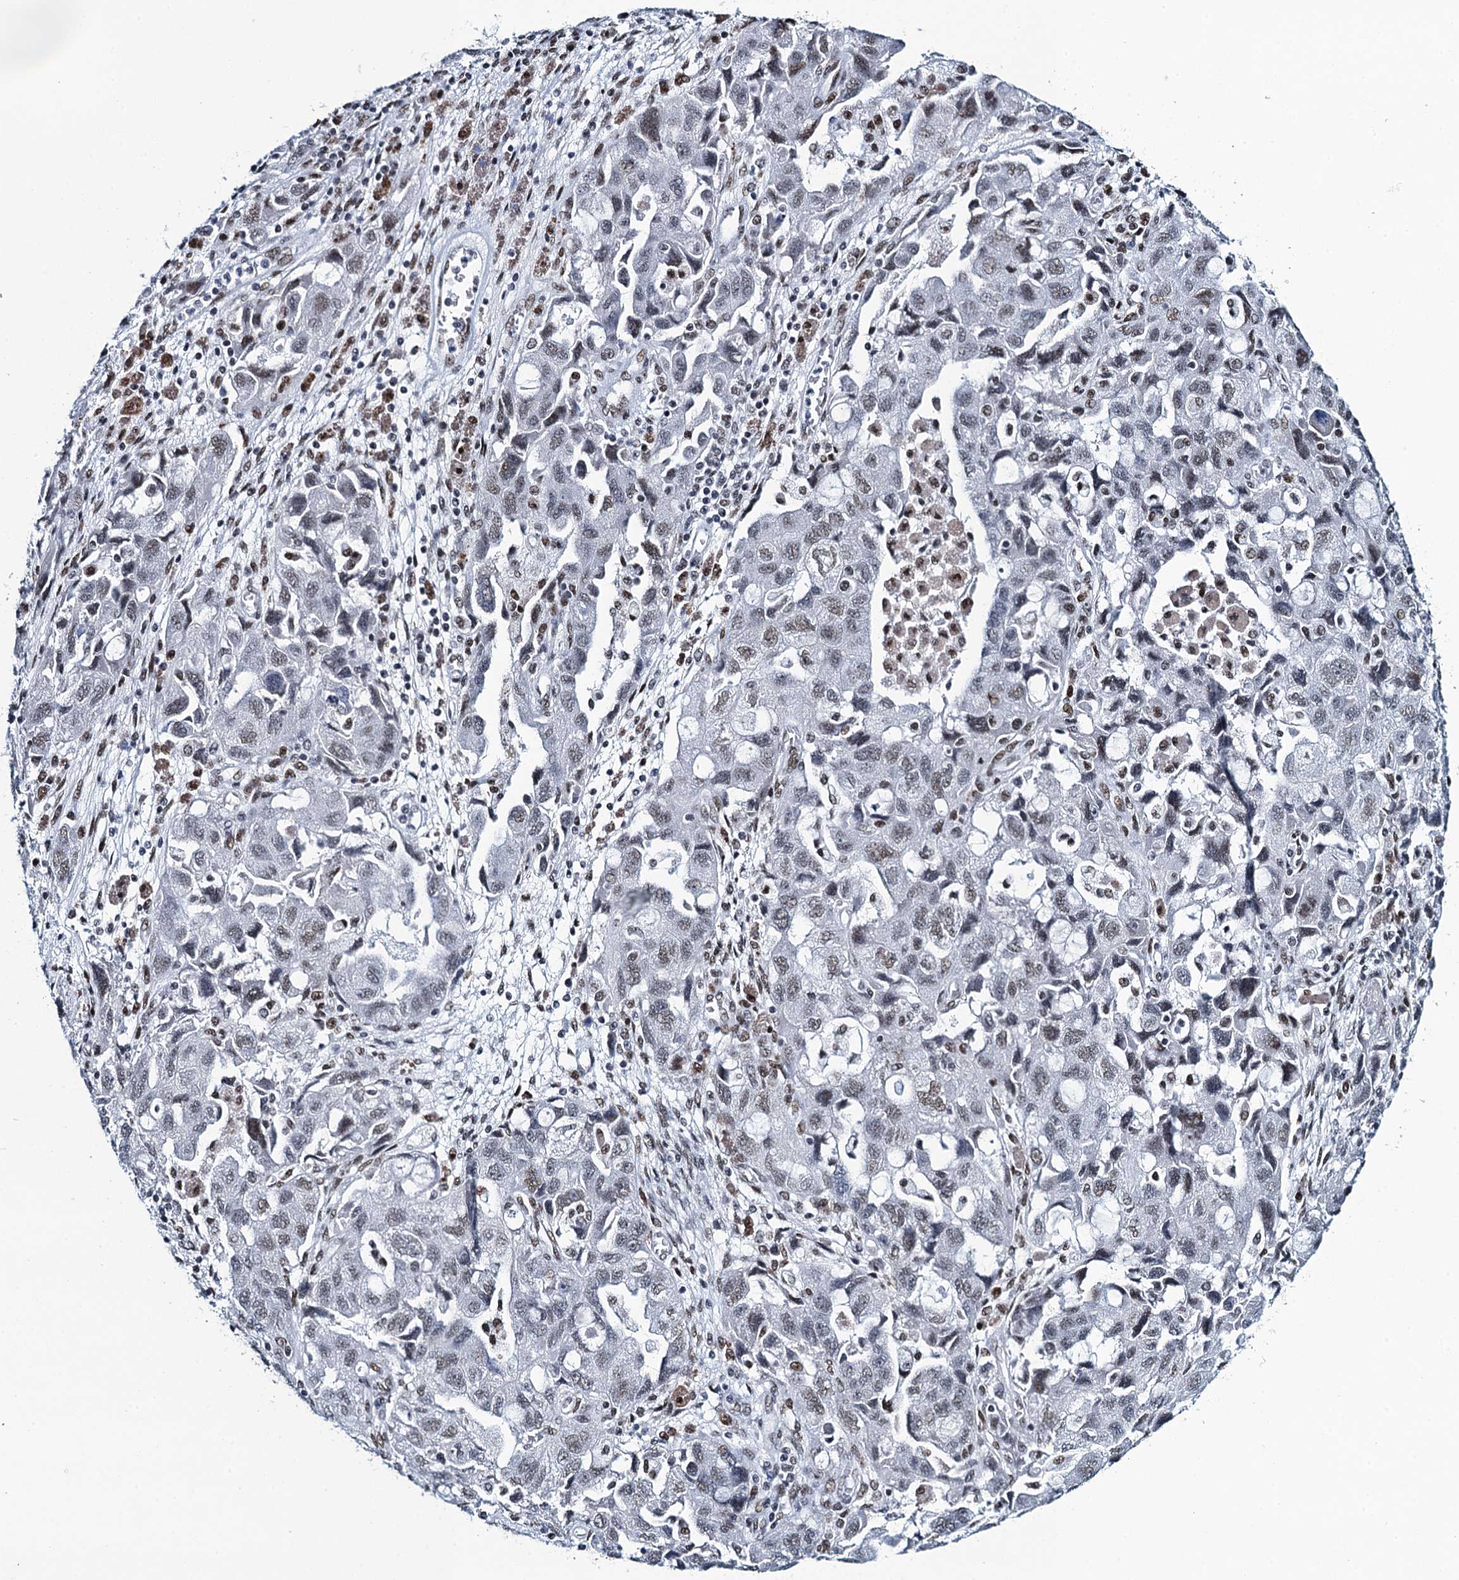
{"staining": {"intensity": "moderate", "quantity": "25%-75%", "location": "nuclear"}, "tissue": "ovarian cancer", "cell_type": "Tumor cells", "image_type": "cancer", "snomed": [{"axis": "morphology", "description": "Carcinoma, NOS"}, {"axis": "morphology", "description": "Cystadenocarcinoma, serous, NOS"}, {"axis": "topography", "description": "Ovary"}], "caption": "Moderate nuclear positivity for a protein is seen in approximately 25%-75% of tumor cells of ovarian cancer (serous cystadenocarcinoma) using immunohistochemistry.", "gene": "HNRNPUL2", "patient": {"sex": "female", "age": 69}}